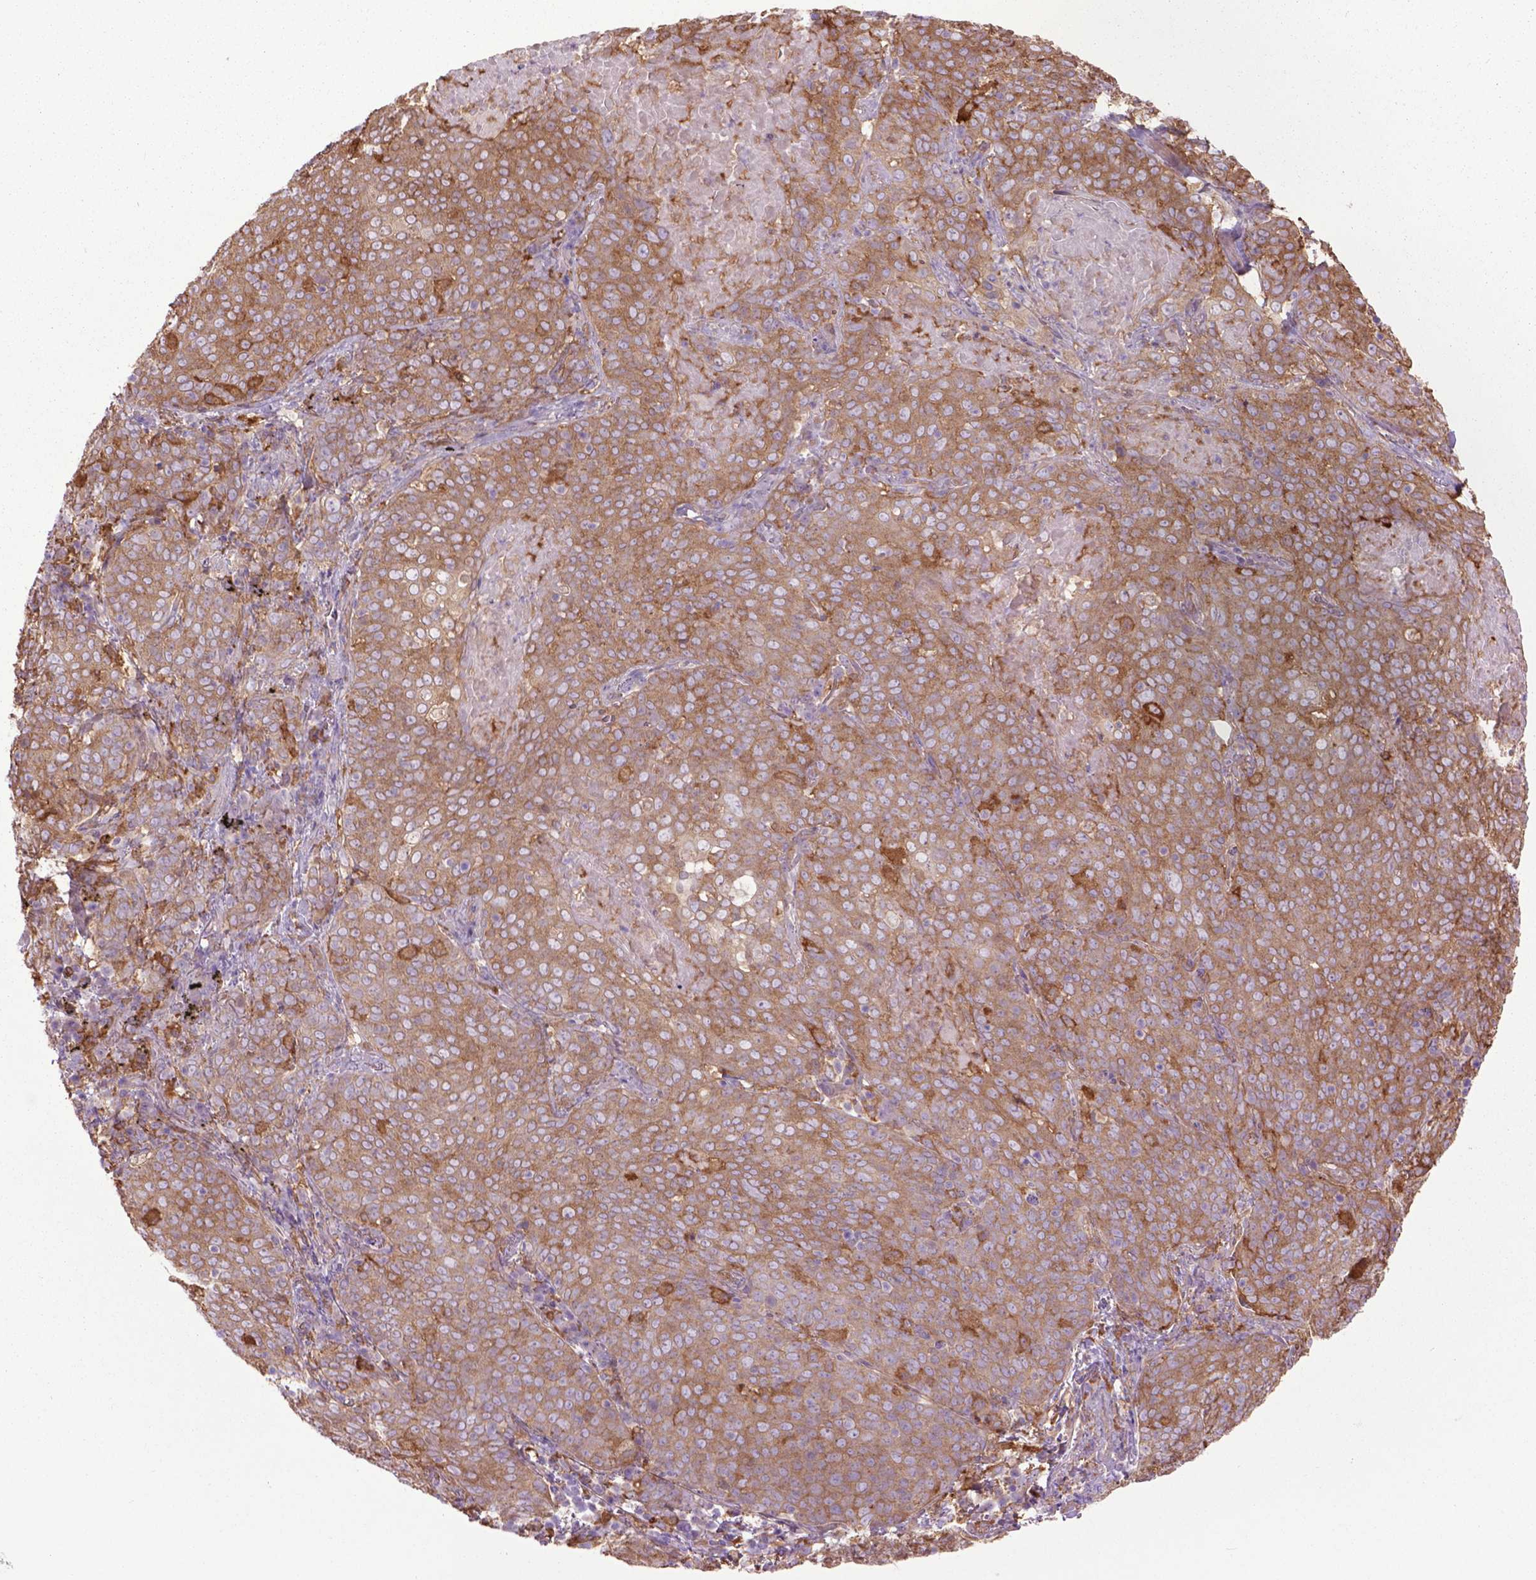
{"staining": {"intensity": "moderate", "quantity": ">75%", "location": "cytoplasmic/membranous"}, "tissue": "lung cancer", "cell_type": "Tumor cells", "image_type": "cancer", "snomed": [{"axis": "morphology", "description": "Squamous cell carcinoma, NOS"}, {"axis": "topography", "description": "Lung"}], "caption": "A medium amount of moderate cytoplasmic/membranous staining is appreciated in about >75% of tumor cells in lung squamous cell carcinoma tissue. (Stains: DAB in brown, nuclei in blue, Microscopy: brightfield microscopy at high magnification).", "gene": "CORO1B", "patient": {"sex": "male", "age": 82}}